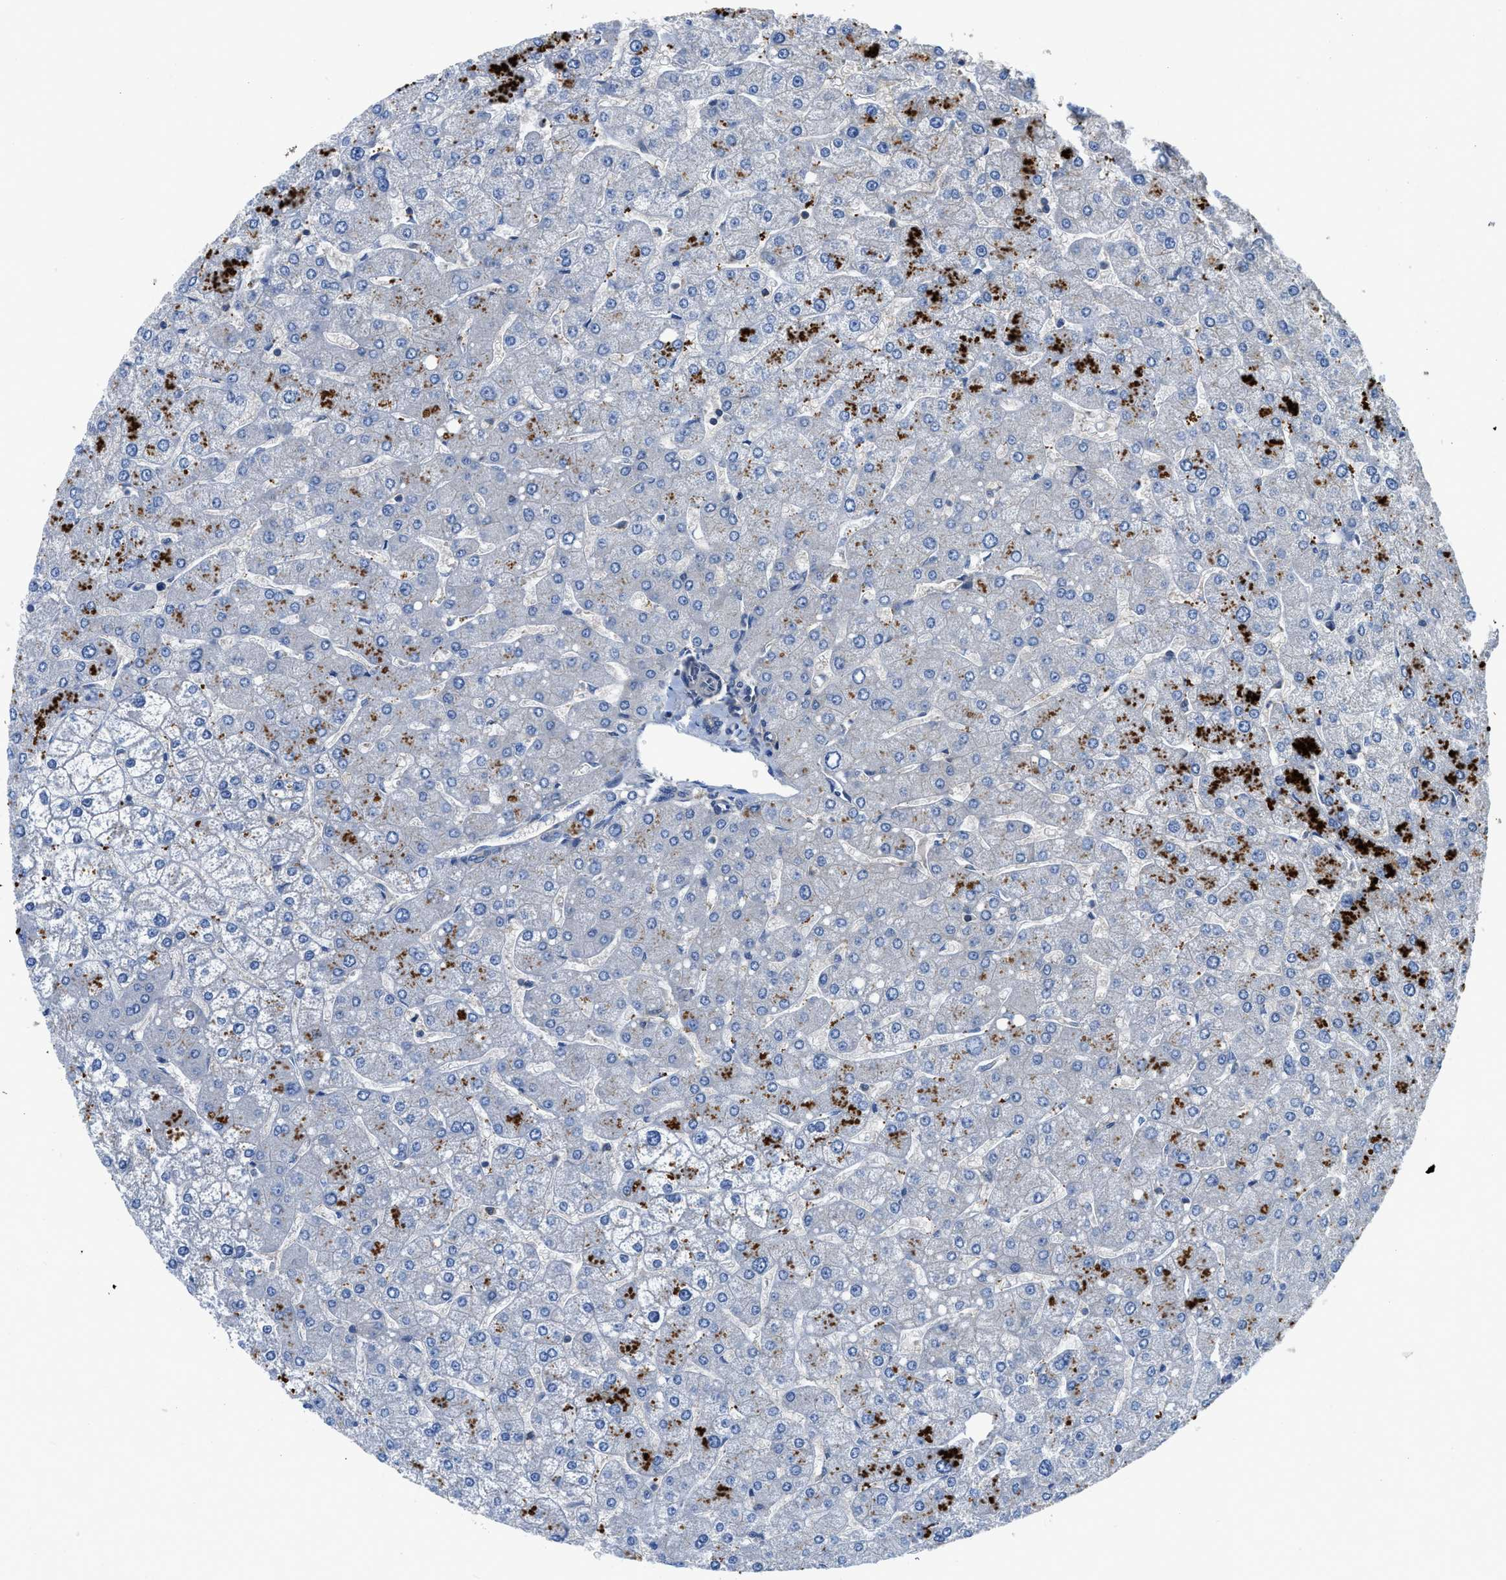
{"staining": {"intensity": "negative", "quantity": "none", "location": "none"}, "tissue": "liver", "cell_type": "Cholangiocytes", "image_type": "normal", "snomed": [{"axis": "morphology", "description": "Normal tissue, NOS"}, {"axis": "topography", "description": "Liver"}], "caption": "High power microscopy photomicrograph of an immunohistochemistry (IHC) photomicrograph of unremarkable liver, revealing no significant staining in cholangiocytes. The staining is performed using DAB (3,3'-diaminobenzidine) brown chromogen with nuclei counter-stained in using hematoxylin.", "gene": "PANX1", "patient": {"sex": "male", "age": 55}}